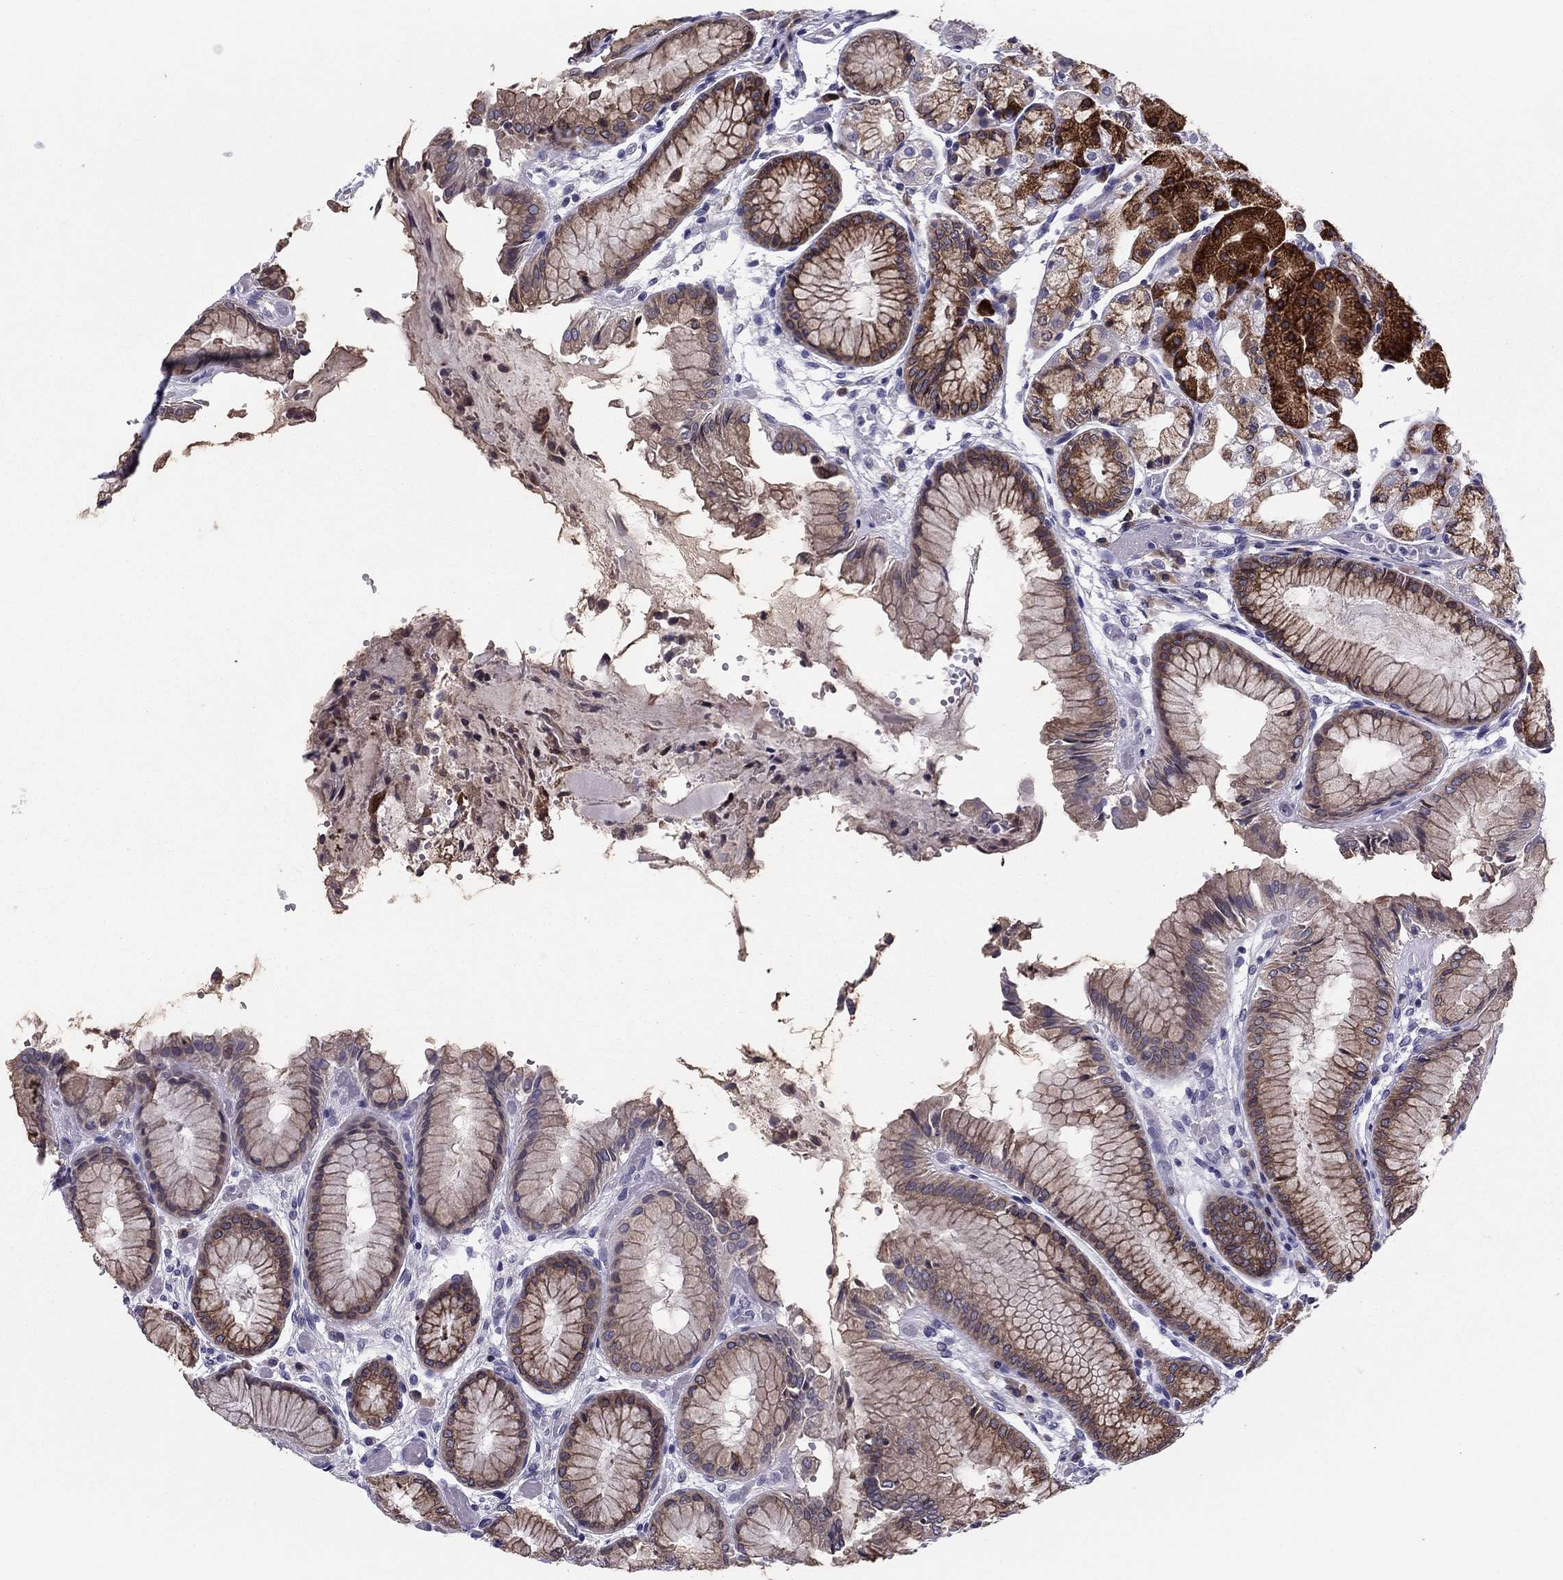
{"staining": {"intensity": "strong", "quantity": "25%-75%", "location": "cytoplasmic/membranous"}, "tissue": "stomach", "cell_type": "Glandular cells", "image_type": "normal", "snomed": [{"axis": "morphology", "description": "Normal tissue, NOS"}, {"axis": "topography", "description": "Stomach, upper"}], "caption": "This histopathology image exhibits immunohistochemistry staining of unremarkable stomach, with high strong cytoplasmic/membranous expression in approximately 25%-75% of glandular cells.", "gene": "TMED3", "patient": {"sex": "male", "age": 72}}